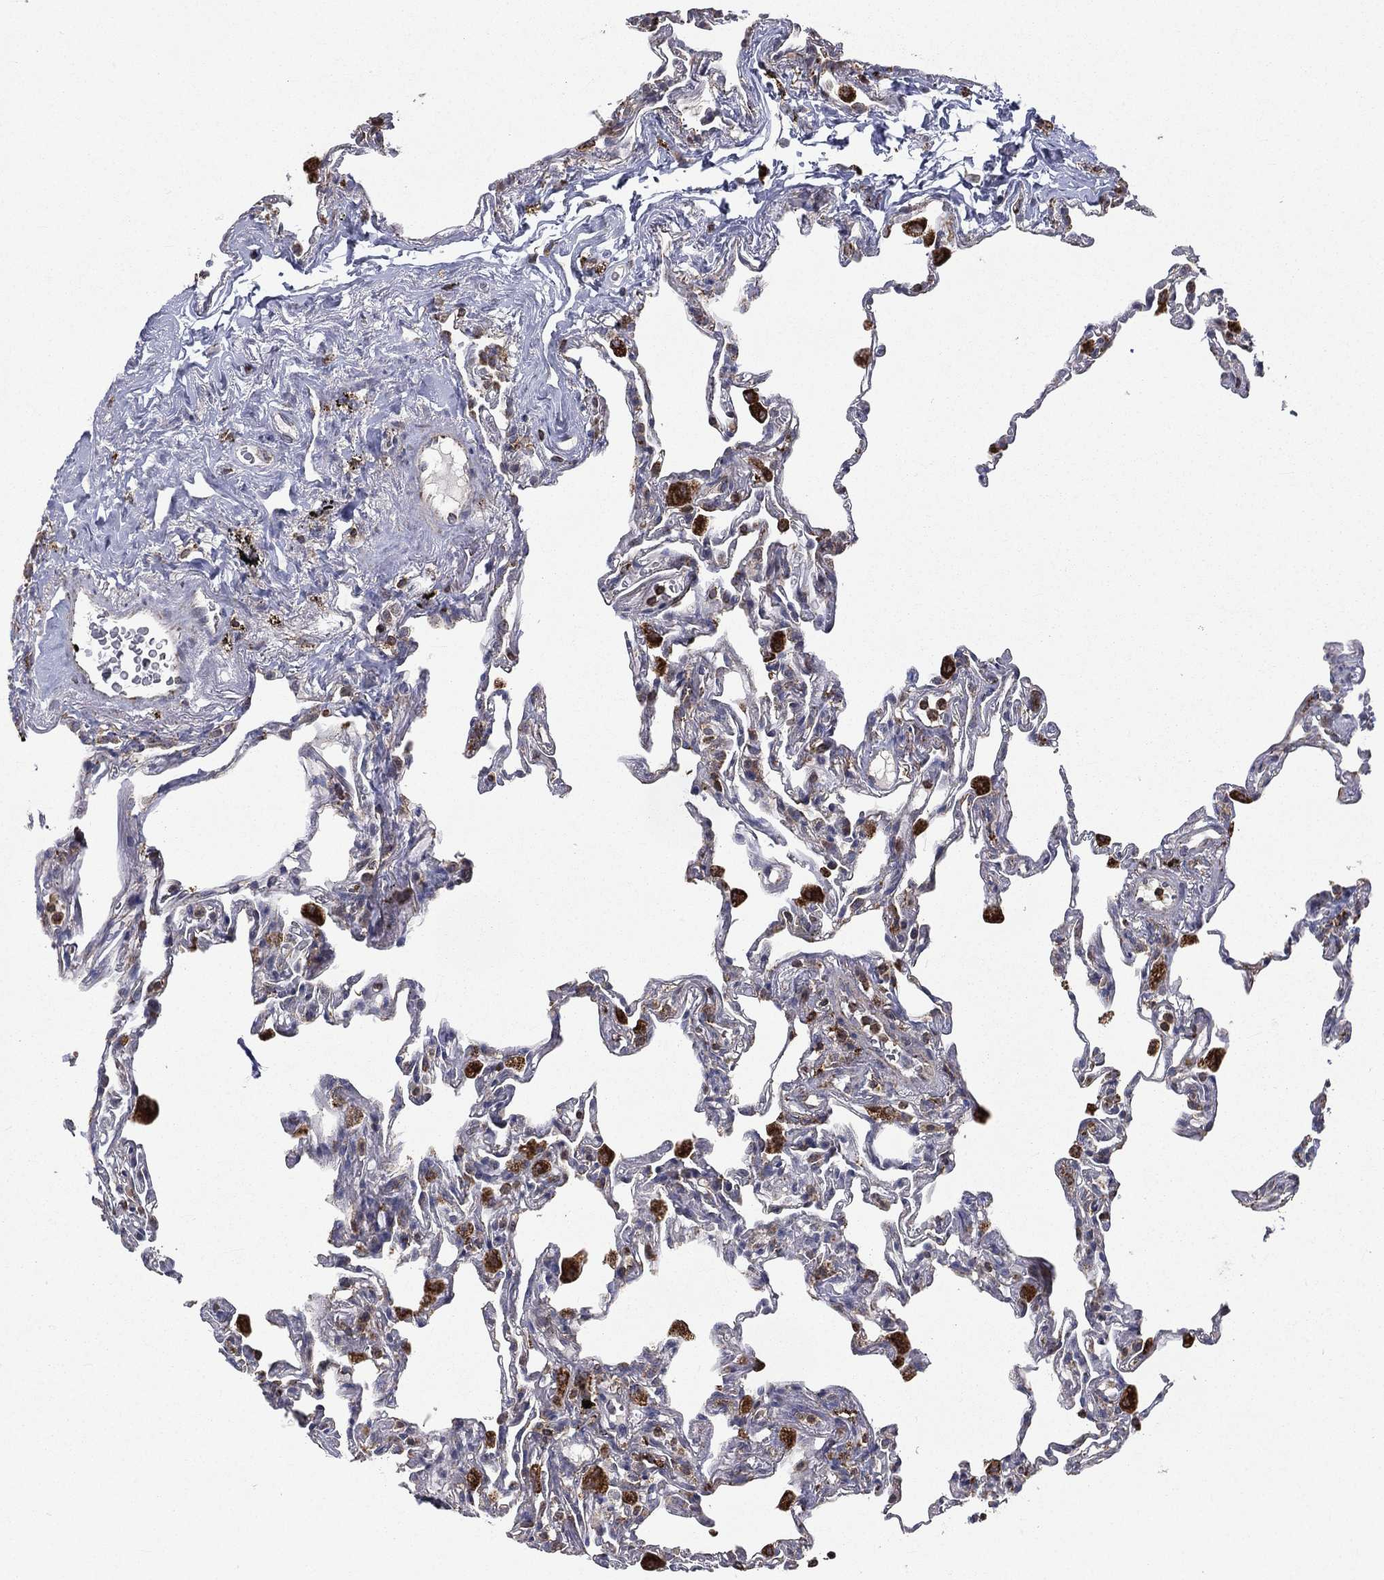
{"staining": {"intensity": "strong", "quantity": "<25%", "location": "cytoplasmic/membranous"}, "tissue": "lung", "cell_type": "Alveolar cells", "image_type": "normal", "snomed": [{"axis": "morphology", "description": "Normal tissue, NOS"}, {"axis": "topography", "description": "Lung"}], "caption": "A histopathology image of lung stained for a protein reveals strong cytoplasmic/membranous brown staining in alveolar cells. Nuclei are stained in blue.", "gene": "RIN3", "patient": {"sex": "female", "age": 57}}